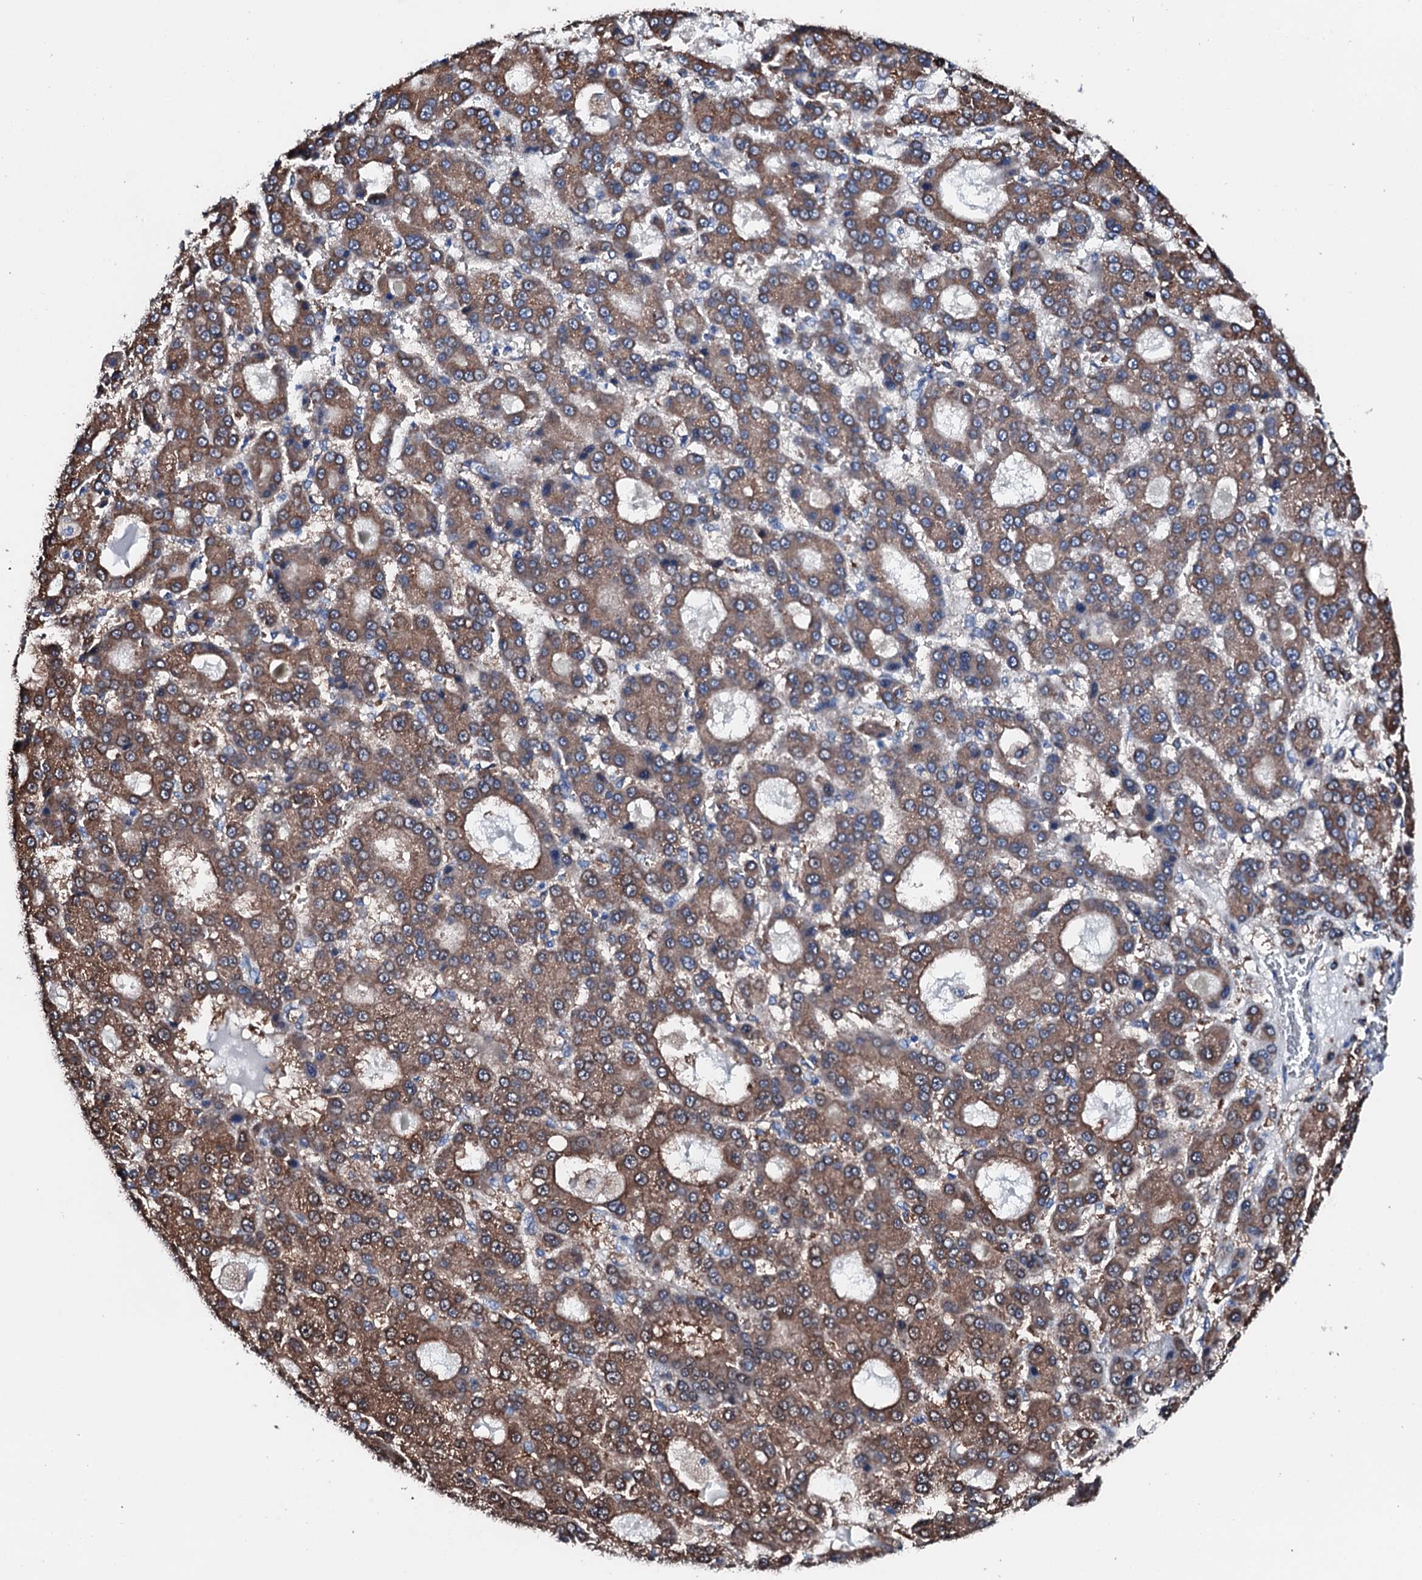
{"staining": {"intensity": "moderate", "quantity": ">75%", "location": "cytoplasmic/membranous"}, "tissue": "liver cancer", "cell_type": "Tumor cells", "image_type": "cancer", "snomed": [{"axis": "morphology", "description": "Carcinoma, Hepatocellular, NOS"}, {"axis": "topography", "description": "Liver"}], "caption": "Protein expression analysis of human liver cancer (hepatocellular carcinoma) reveals moderate cytoplasmic/membranous staining in about >75% of tumor cells. Using DAB (brown) and hematoxylin (blue) stains, captured at high magnification using brightfield microscopy.", "gene": "AMDHD1", "patient": {"sex": "male", "age": 70}}